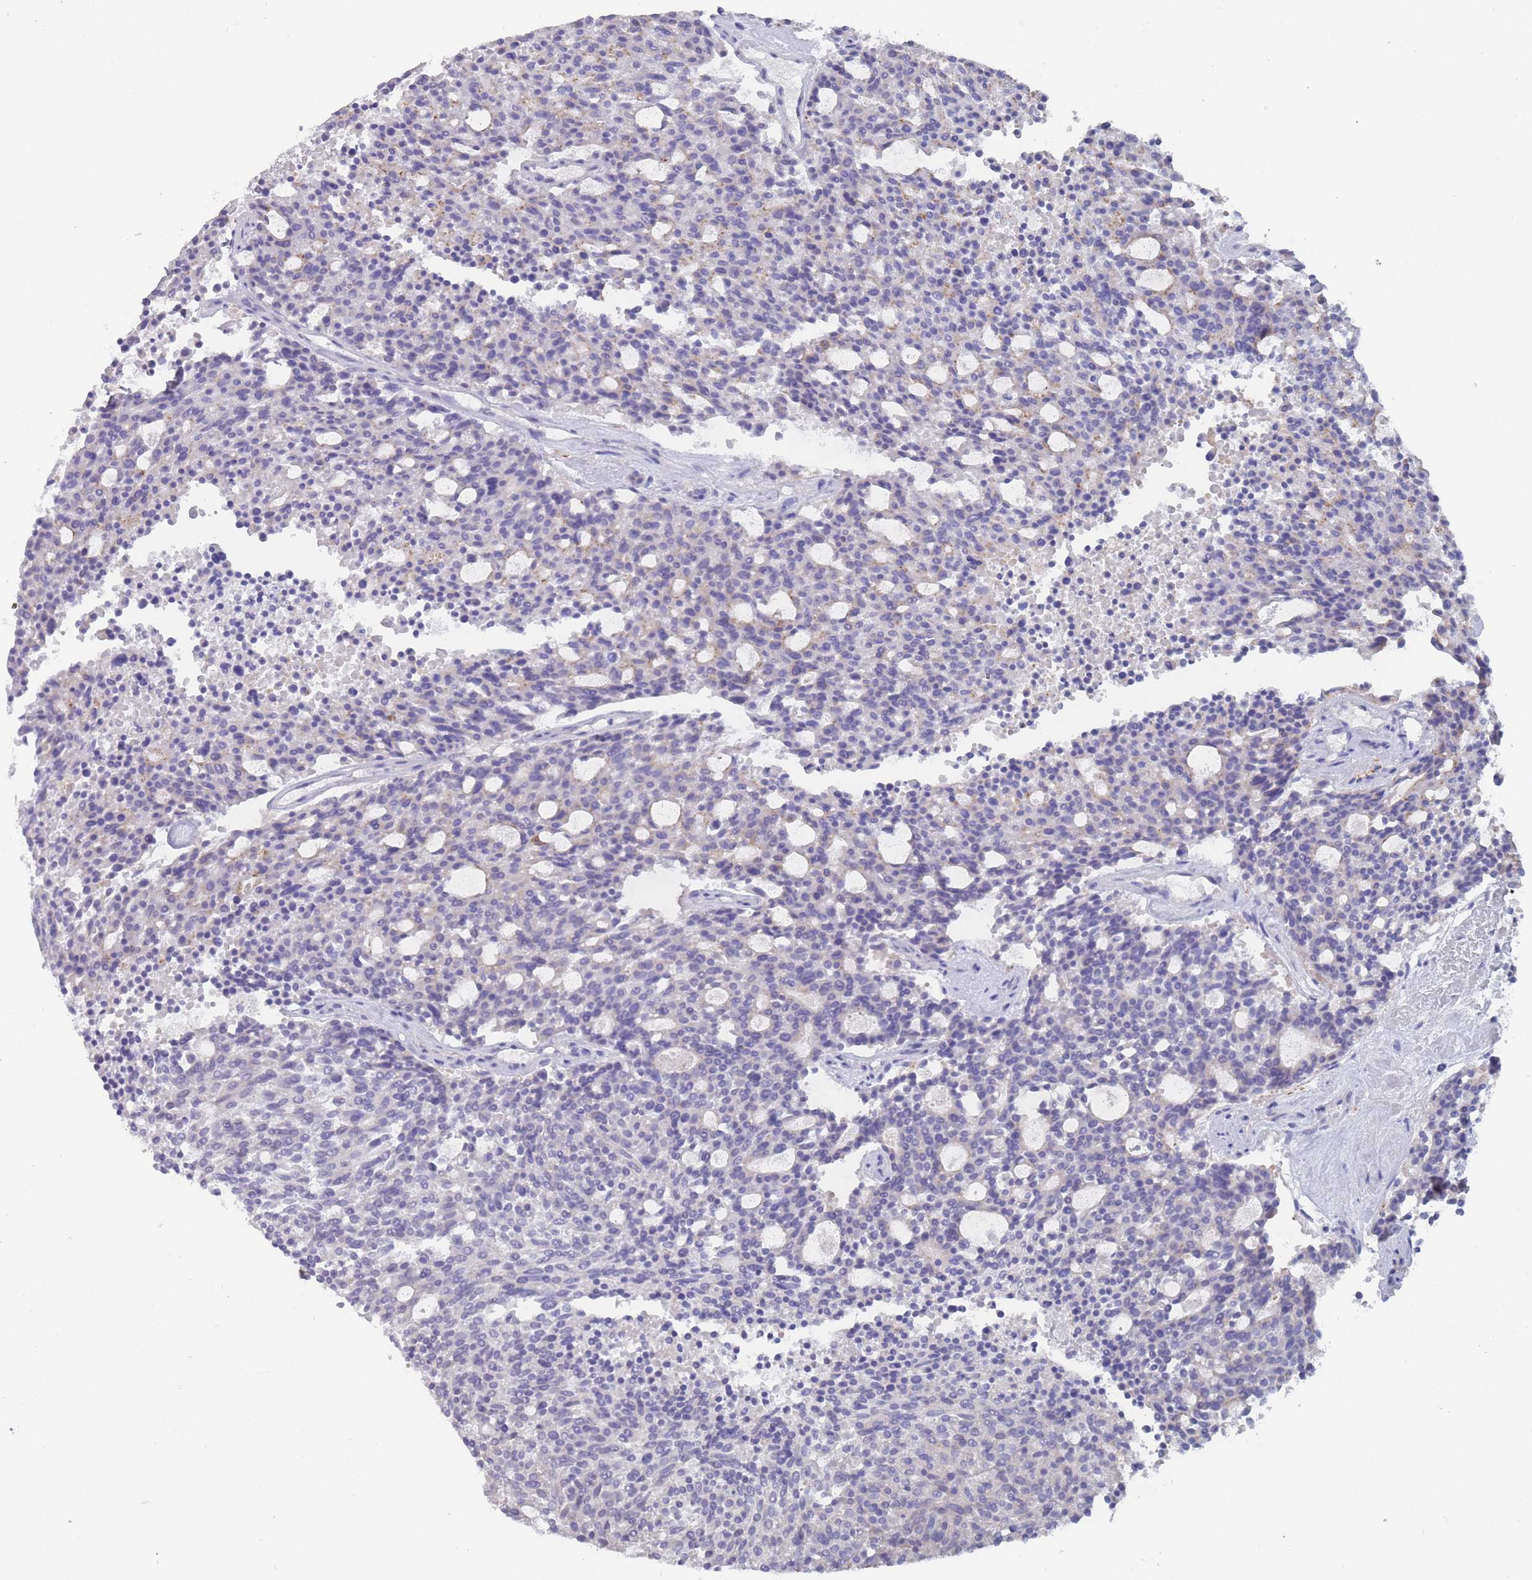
{"staining": {"intensity": "negative", "quantity": "none", "location": "none"}, "tissue": "carcinoid", "cell_type": "Tumor cells", "image_type": "cancer", "snomed": [{"axis": "morphology", "description": "Carcinoid, malignant, NOS"}, {"axis": "topography", "description": "Pancreas"}], "caption": "Immunohistochemistry histopathology image of neoplastic tissue: human carcinoid stained with DAB (3,3'-diaminobenzidine) displays no significant protein staining in tumor cells.", "gene": "CYP51A1", "patient": {"sex": "female", "age": 54}}